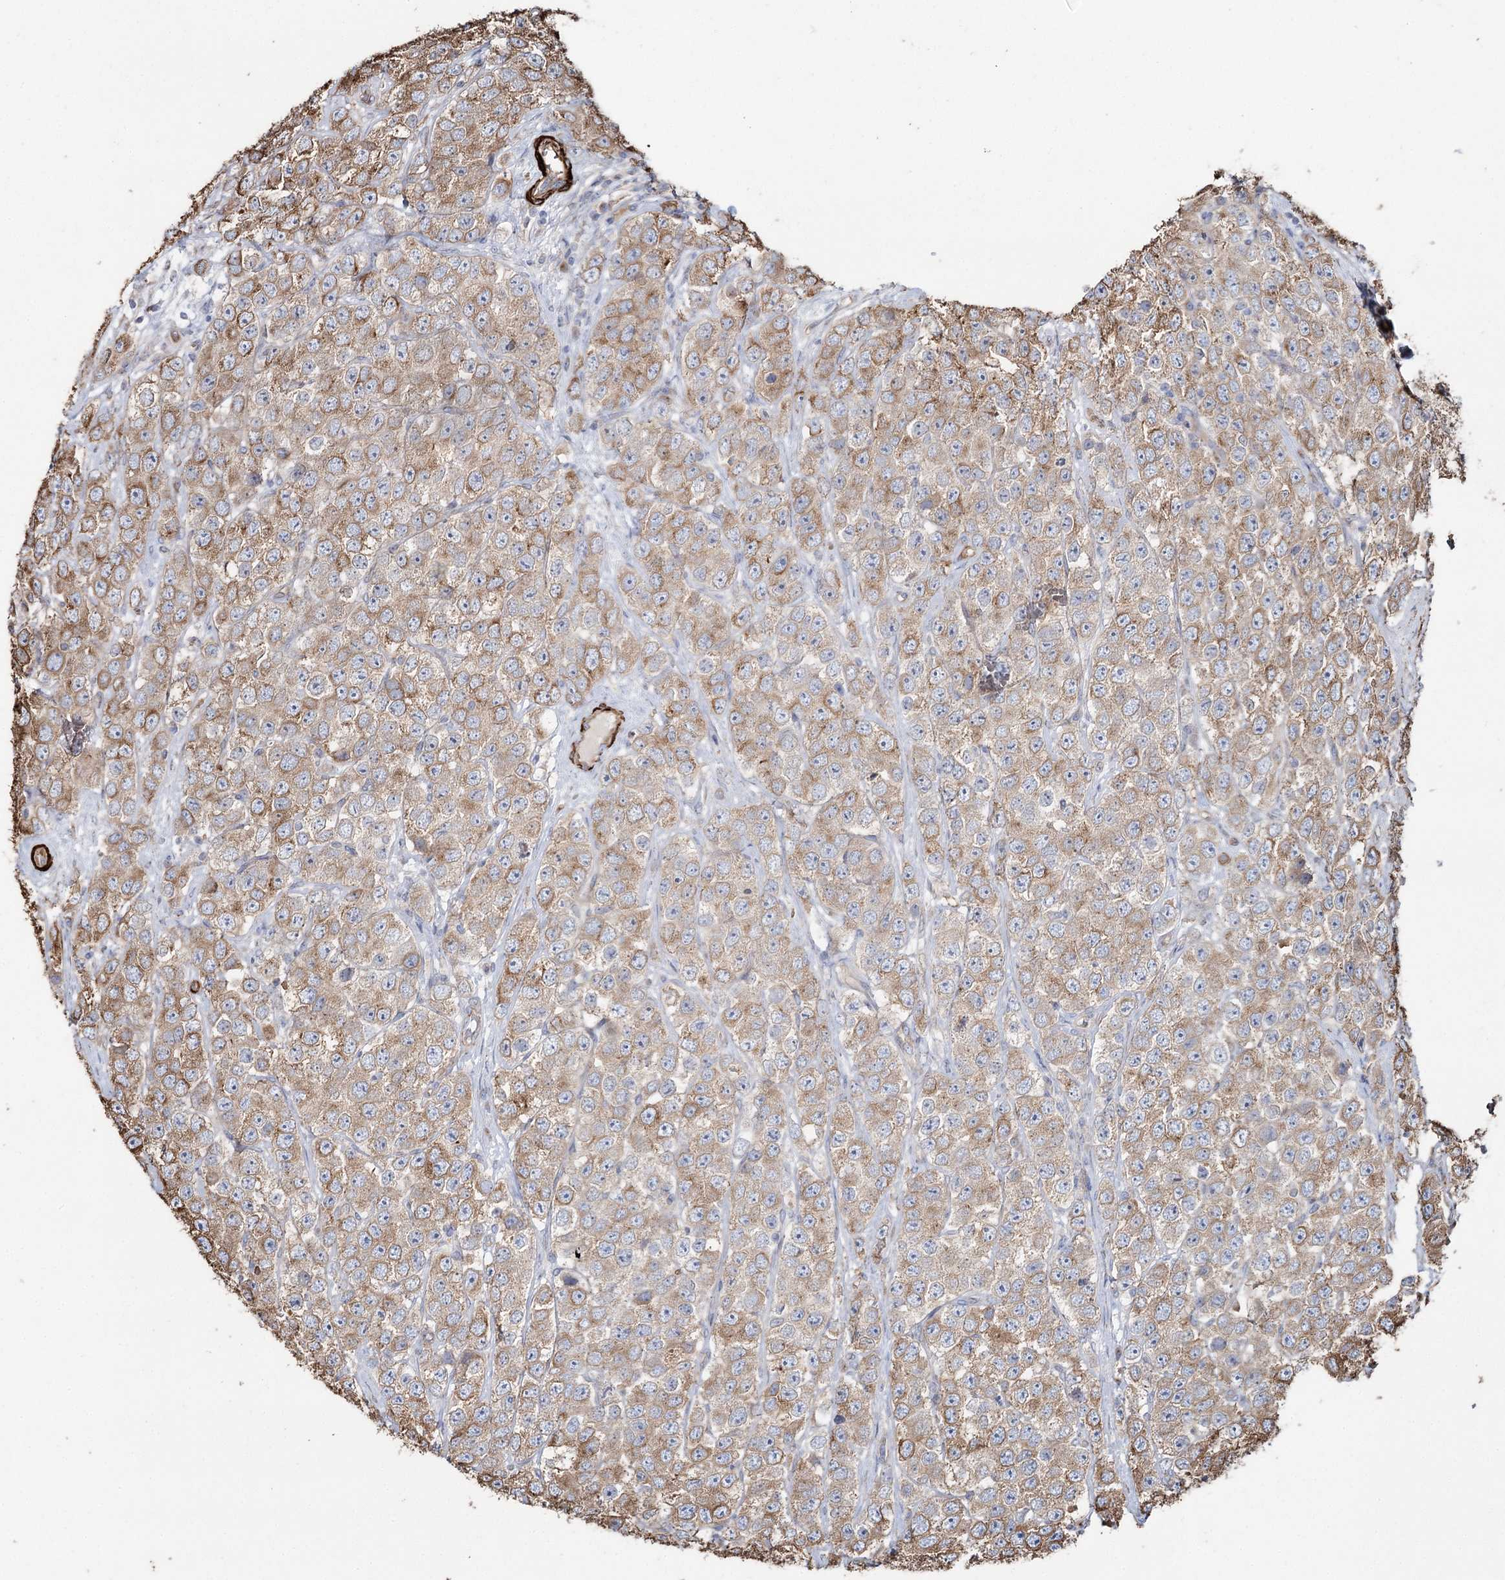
{"staining": {"intensity": "moderate", "quantity": ">75%", "location": "cytoplasmic/membranous"}, "tissue": "testis cancer", "cell_type": "Tumor cells", "image_type": "cancer", "snomed": [{"axis": "morphology", "description": "Seminoma, NOS"}, {"axis": "topography", "description": "Testis"}], "caption": "Immunohistochemistry image of neoplastic tissue: testis cancer stained using immunohistochemistry (IHC) shows medium levels of moderate protein expression localized specifically in the cytoplasmic/membranous of tumor cells, appearing as a cytoplasmic/membranous brown color.", "gene": "SUMF1", "patient": {"sex": "male", "age": 28}}